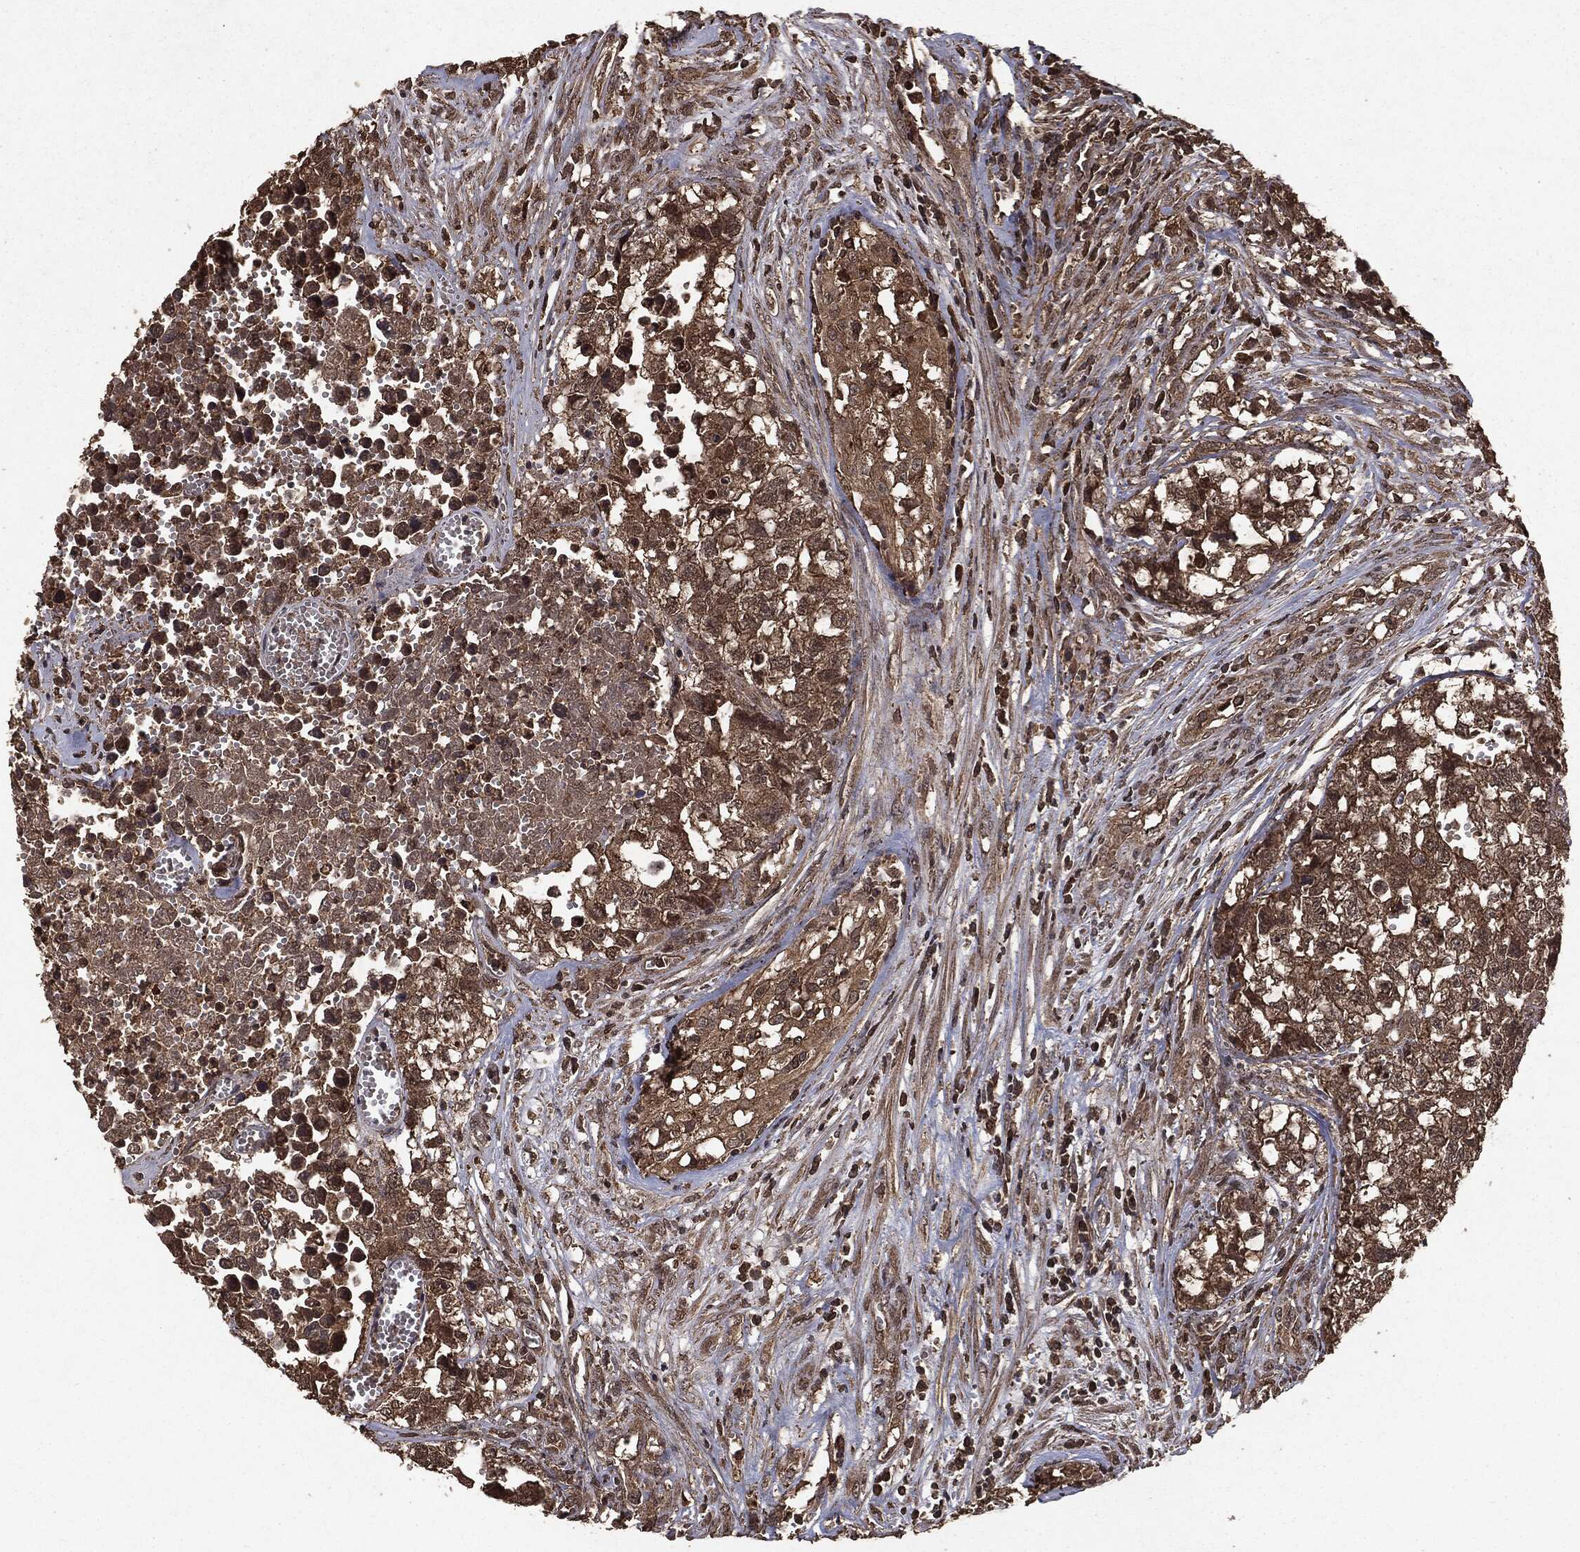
{"staining": {"intensity": "moderate", "quantity": ">75%", "location": "cytoplasmic/membranous"}, "tissue": "testis cancer", "cell_type": "Tumor cells", "image_type": "cancer", "snomed": [{"axis": "morphology", "description": "Seminoma, NOS"}, {"axis": "morphology", "description": "Carcinoma, Embryonal, NOS"}, {"axis": "topography", "description": "Testis"}], "caption": "Immunohistochemistry (IHC) (DAB) staining of human testis seminoma exhibits moderate cytoplasmic/membranous protein staining in about >75% of tumor cells. Using DAB (brown) and hematoxylin (blue) stains, captured at high magnification using brightfield microscopy.", "gene": "NME1", "patient": {"sex": "male", "age": 22}}